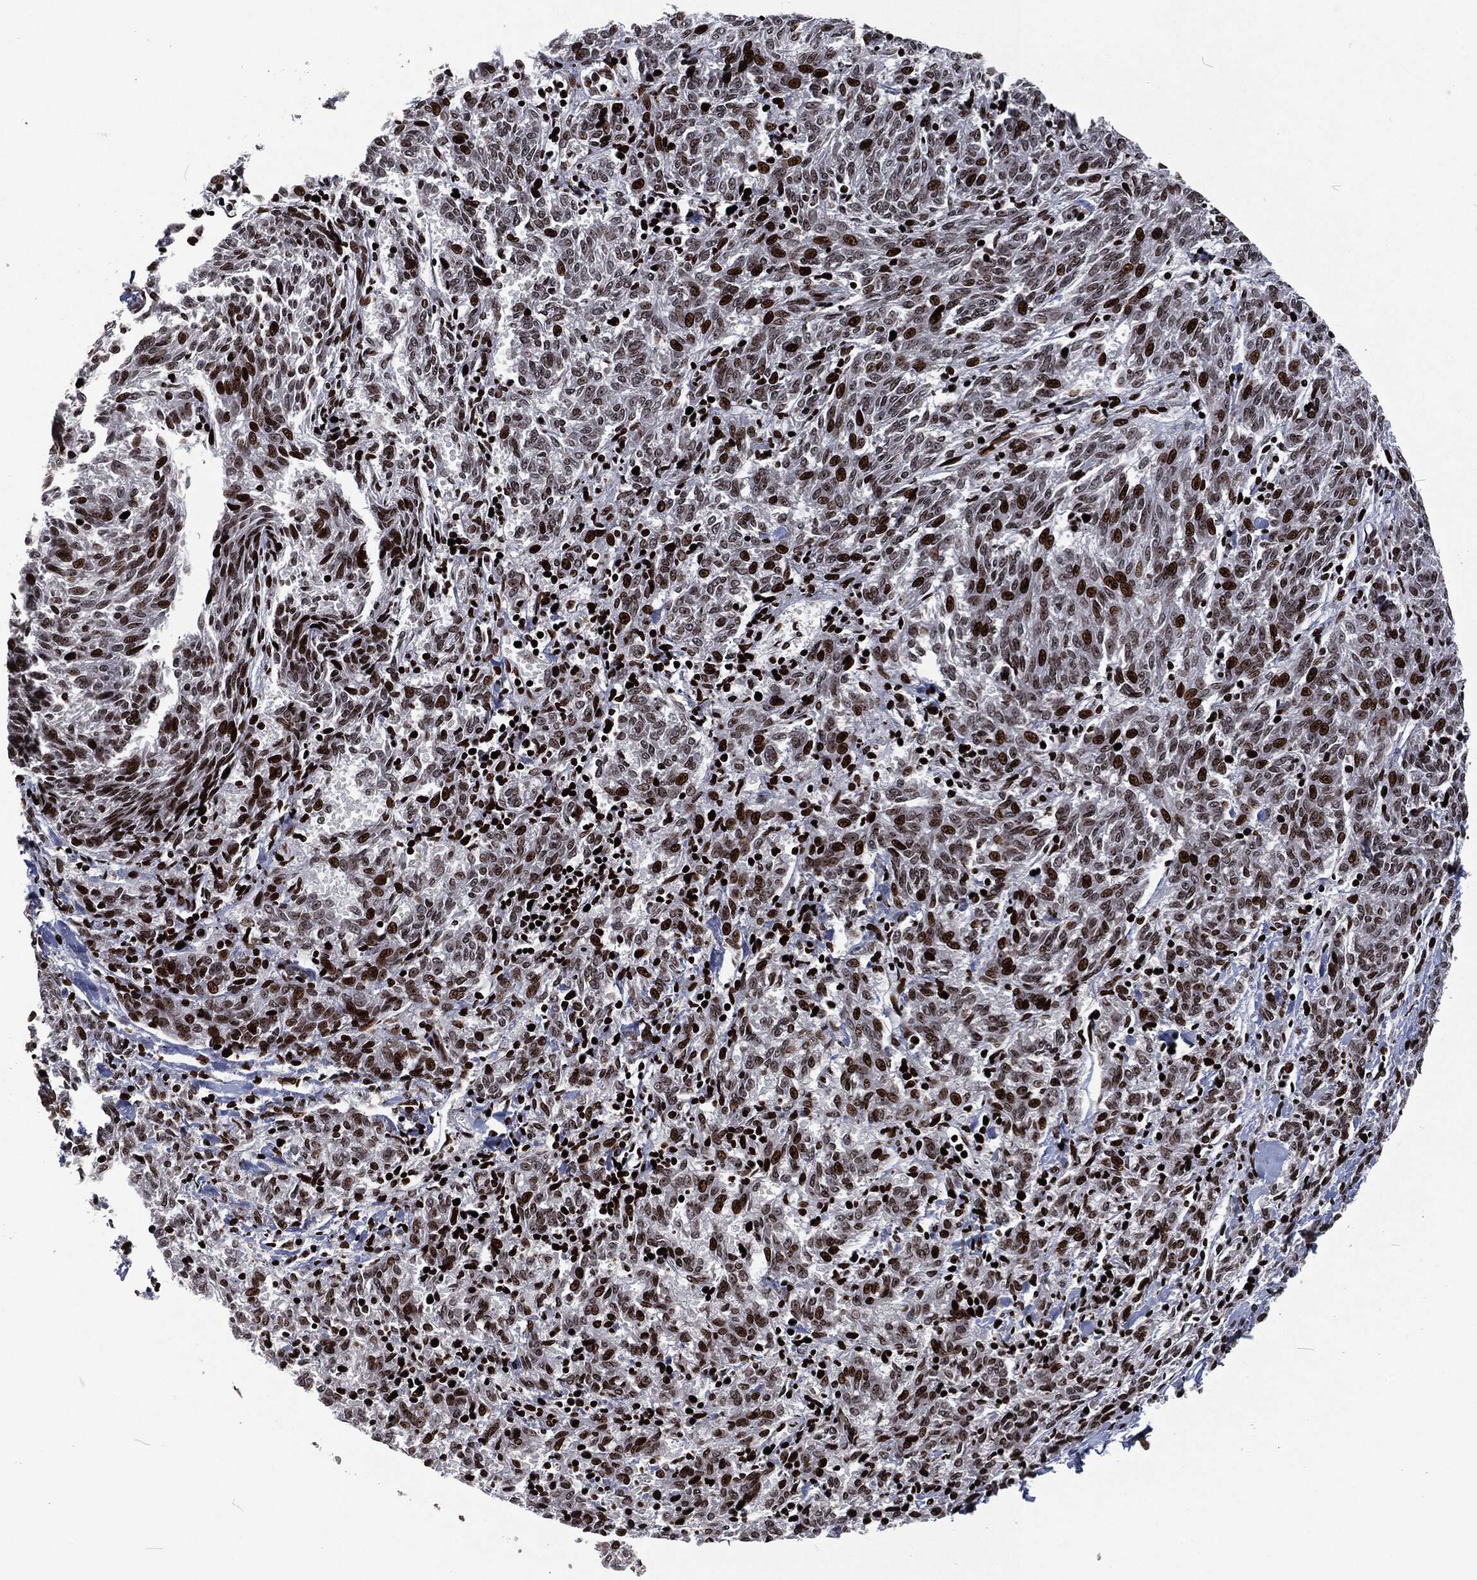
{"staining": {"intensity": "strong", "quantity": "25%-75%", "location": "nuclear"}, "tissue": "melanoma", "cell_type": "Tumor cells", "image_type": "cancer", "snomed": [{"axis": "morphology", "description": "Malignant melanoma, NOS"}, {"axis": "topography", "description": "Skin"}], "caption": "Immunohistochemical staining of human melanoma displays high levels of strong nuclear expression in about 25%-75% of tumor cells. The staining was performed using DAB to visualize the protein expression in brown, while the nuclei were stained in blue with hematoxylin (Magnification: 20x).", "gene": "EGFR", "patient": {"sex": "female", "age": 72}}